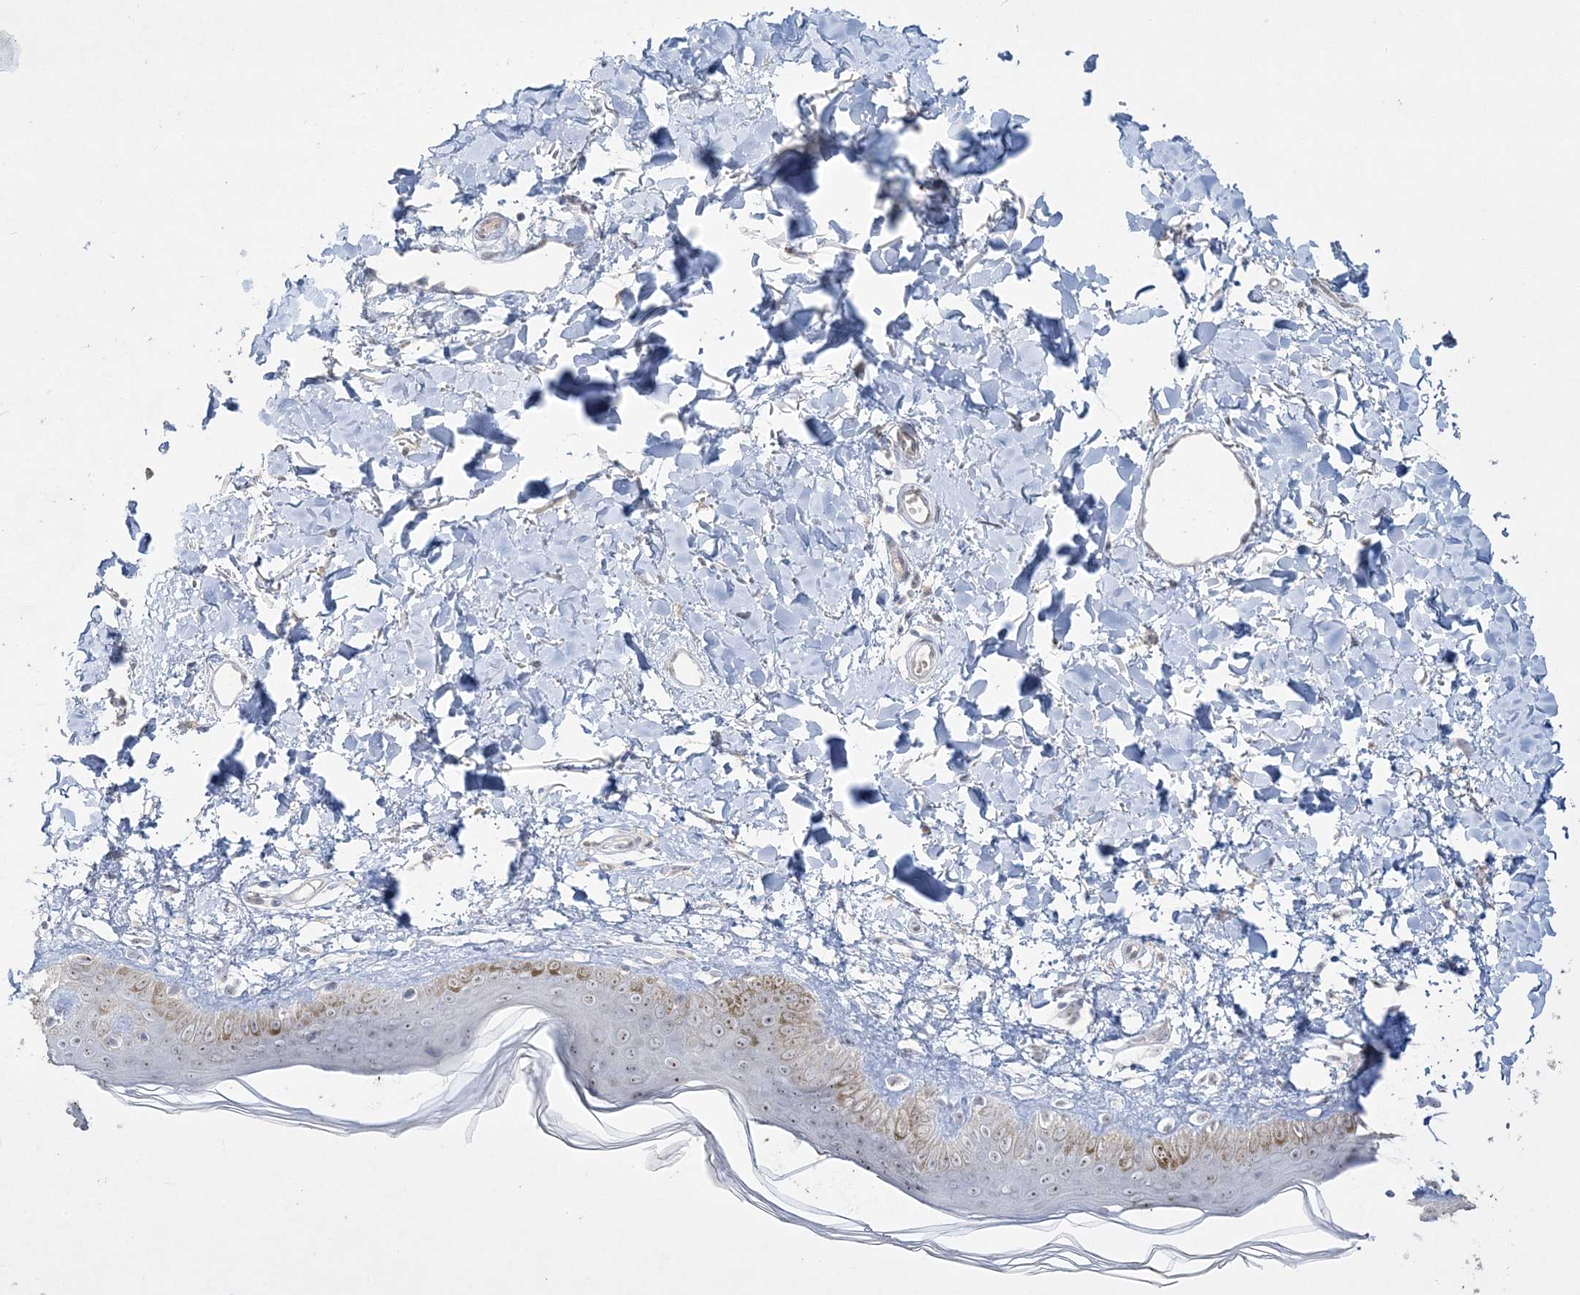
{"staining": {"intensity": "negative", "quantity": "none", "location": "none"}, "tissue": "skin", "cell_type": "Fibroblasts", "image_type": "normal", "snomed": [{"axis": "morphology", "description": "Normal tissue, NOS"}, {"axis": "topography", "description": "Skin"}], "caption": "Immunohistochemistry image of normal skin: human skin stained with DAB displays no significant protein positivity in fibroblasts. The staining was performed using DAB (3,3'-diaminobenzidine) to visualize the protein expression in brown, while the nuclei were stained in blue with hematoxylin (Magnification: 20x).", "gene": "NOP16", "patient": {"sex": "female", "age": 58}}